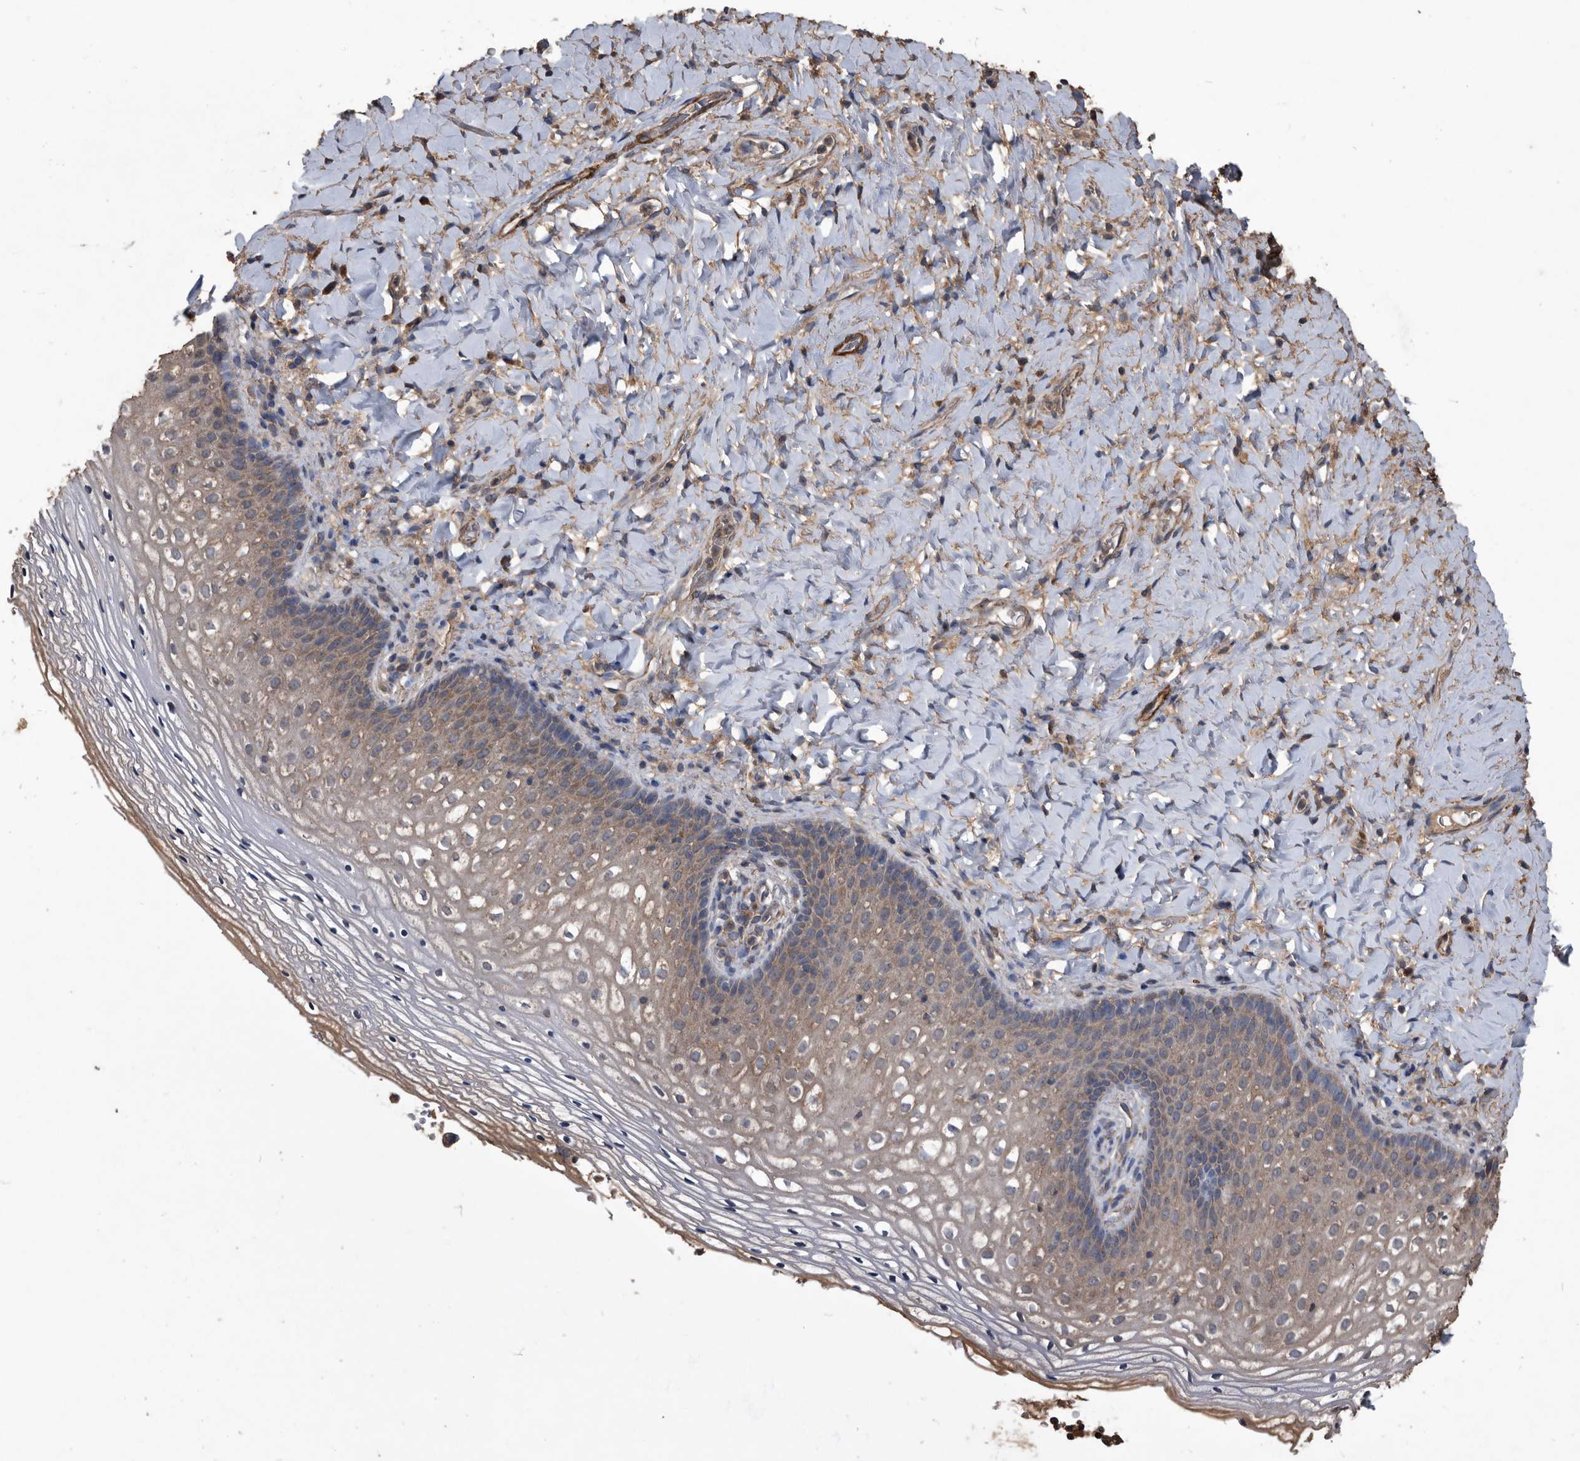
{"staining": {"intensity": "moderate", "quantity": "25%-75%", "location": "cytoplasmic/membranous"}, "tissue": "vagina", "cell_type": "Squamous epithelial cells", "image_type": "normal", "snomed": [{"axis": "morphology", "description": "Normal tissue, NOS"}, {"axis": "topography", "description": "Vagina"}], "caption": "Vagina stained with DAB immunohistochemistry (IHC) exhibits medium levels of moderate cytoplasmic/membranous positivity in about 25%-75% of squamous epithelial cells.", "gene": "NRBP1", "patient": {"sex": "female", "age": 60}}